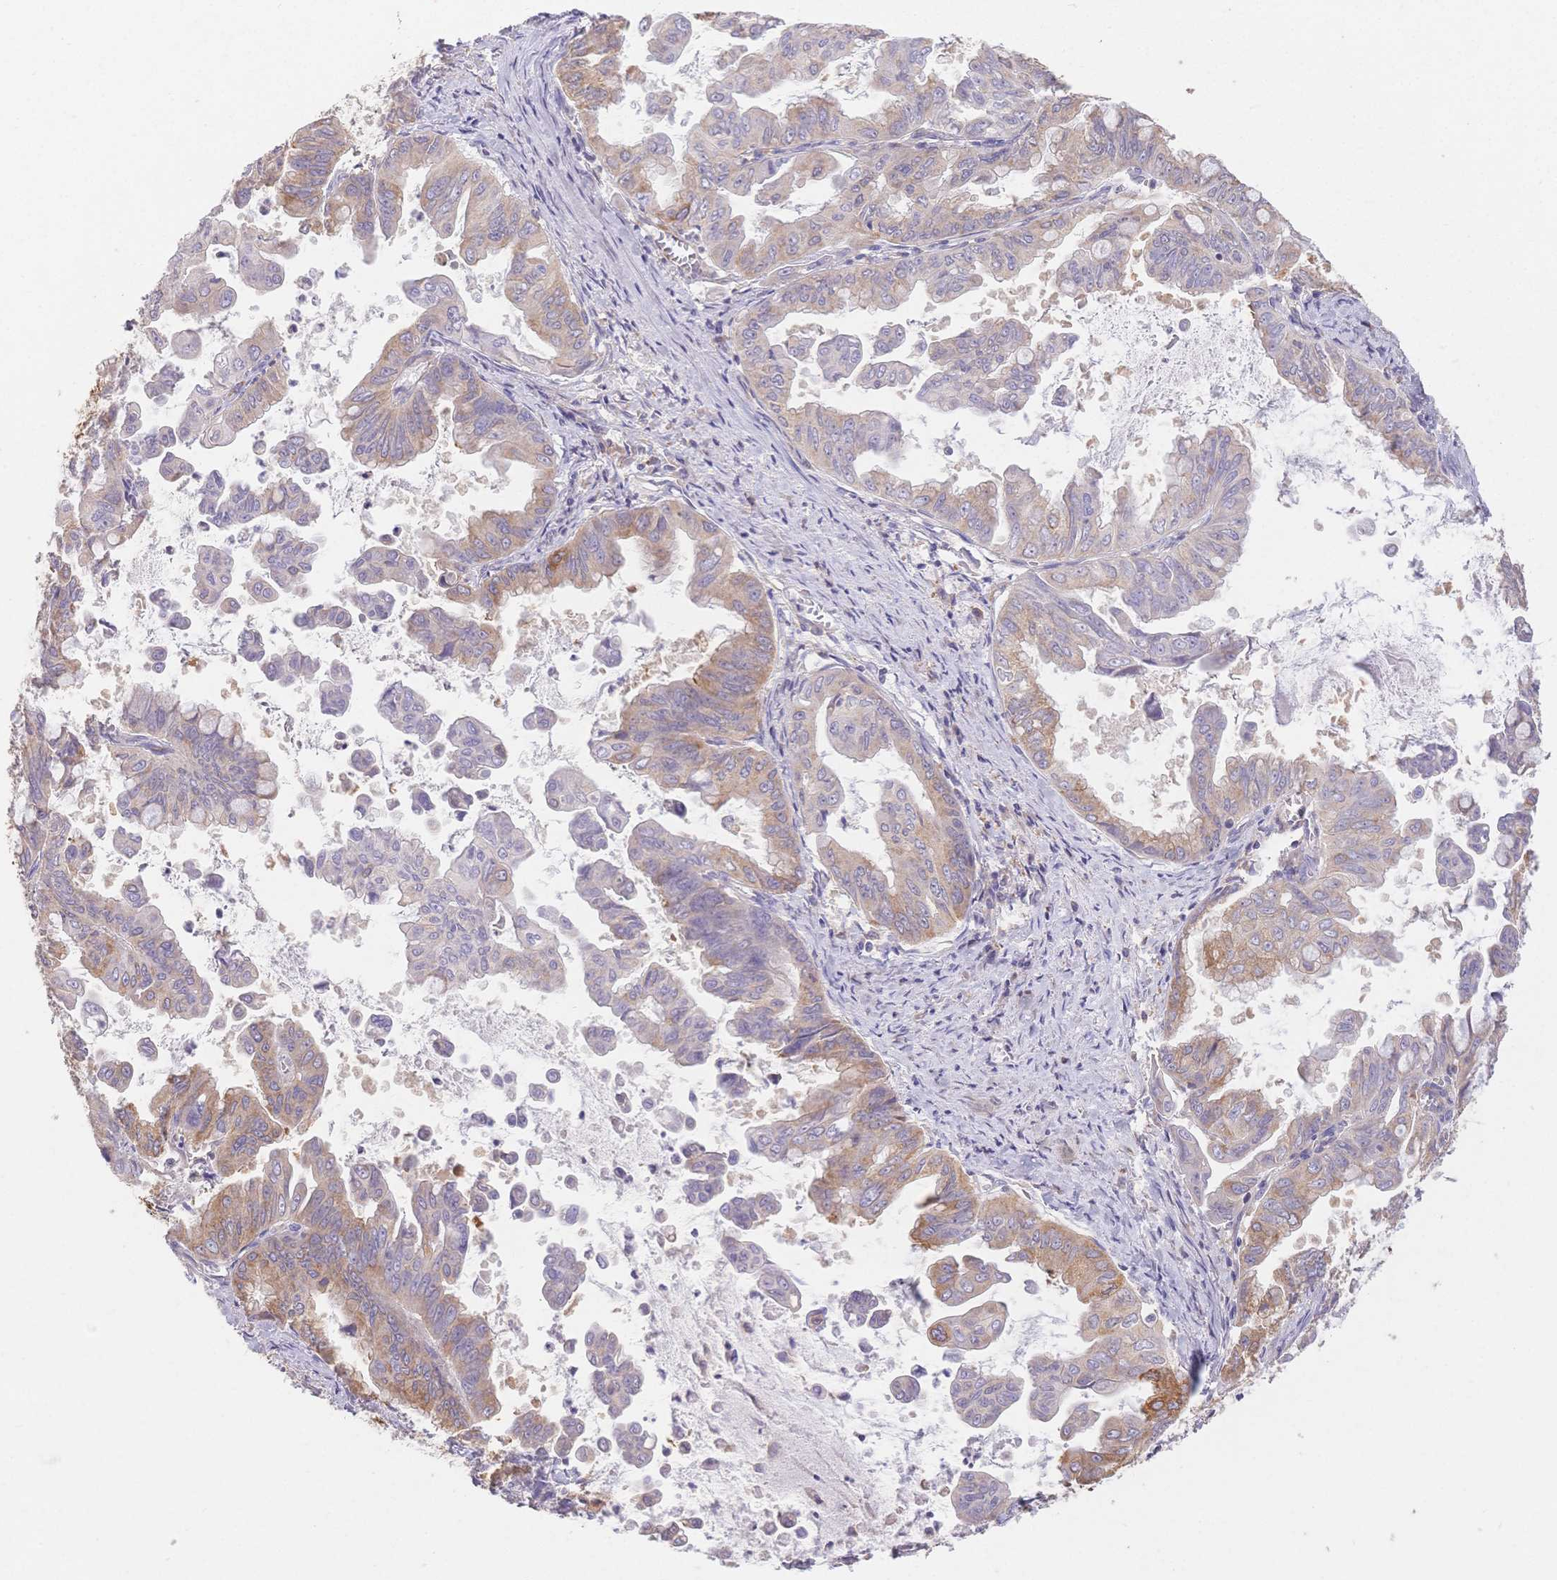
{"staining": {"intensity": "weak", "quantity": "25%-75%", "location": "cytoplasmic/membranous"}, "tissue": "stomach cancer", "cell_type": "Tumor cells", "image_type": "cancer", "snomed": [{"axis": "morphology", "description": "Adenocarcinoma, NOS"}, {"axis": "topography", "description": "Stomach, upper"}], "caption": "There is low levels of weak cytoplasmic/membranous staining in tumor cells of stomach cancer, as demonstrated by immunohistochemical staining (brown color).", "gene": "HS3ST5", "patient": {"sex": "male", "age": 80}}